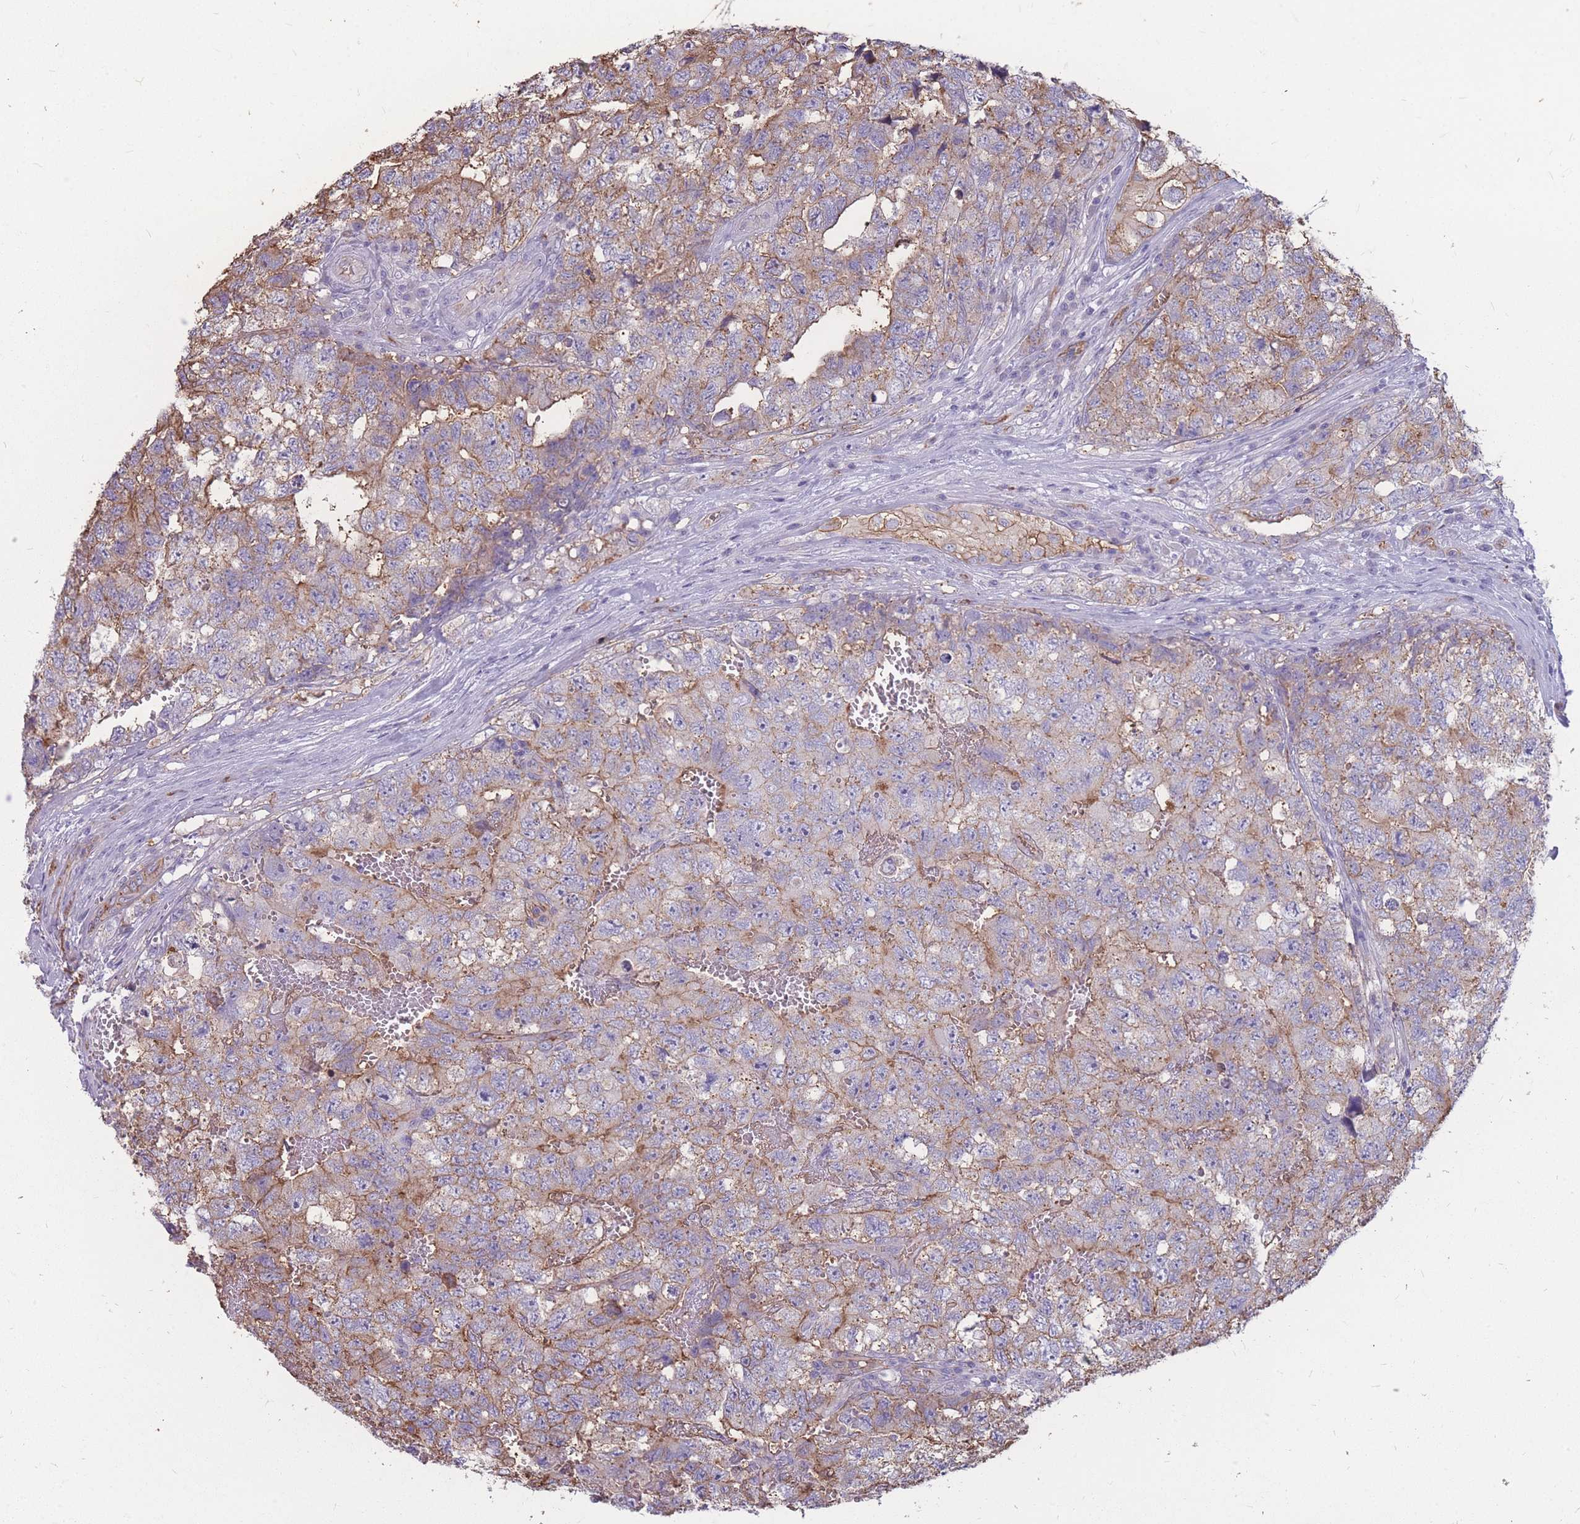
{"staining": {"intensity": "moderate", "quantity": "25%-75%", "location": "cytoplasmic/membranous"}, "tissue": "testis cancer", "cell_type": "Tumor cells", "image_type": "cancer", "snomed": [{"axis": "morphology", "description": "Carcinoma, Embryonal, NOS"}, {"axis": "topography", "description": "Testis"}], "caption": "Tumor cells exhibit medium levels of moderate cytoplasmic/membranous staining in approximately 25%-75% of cells in testis embryonal carcinoma.", "gene": "GNA11", "patient": {"sex": "male", "age": 31}}